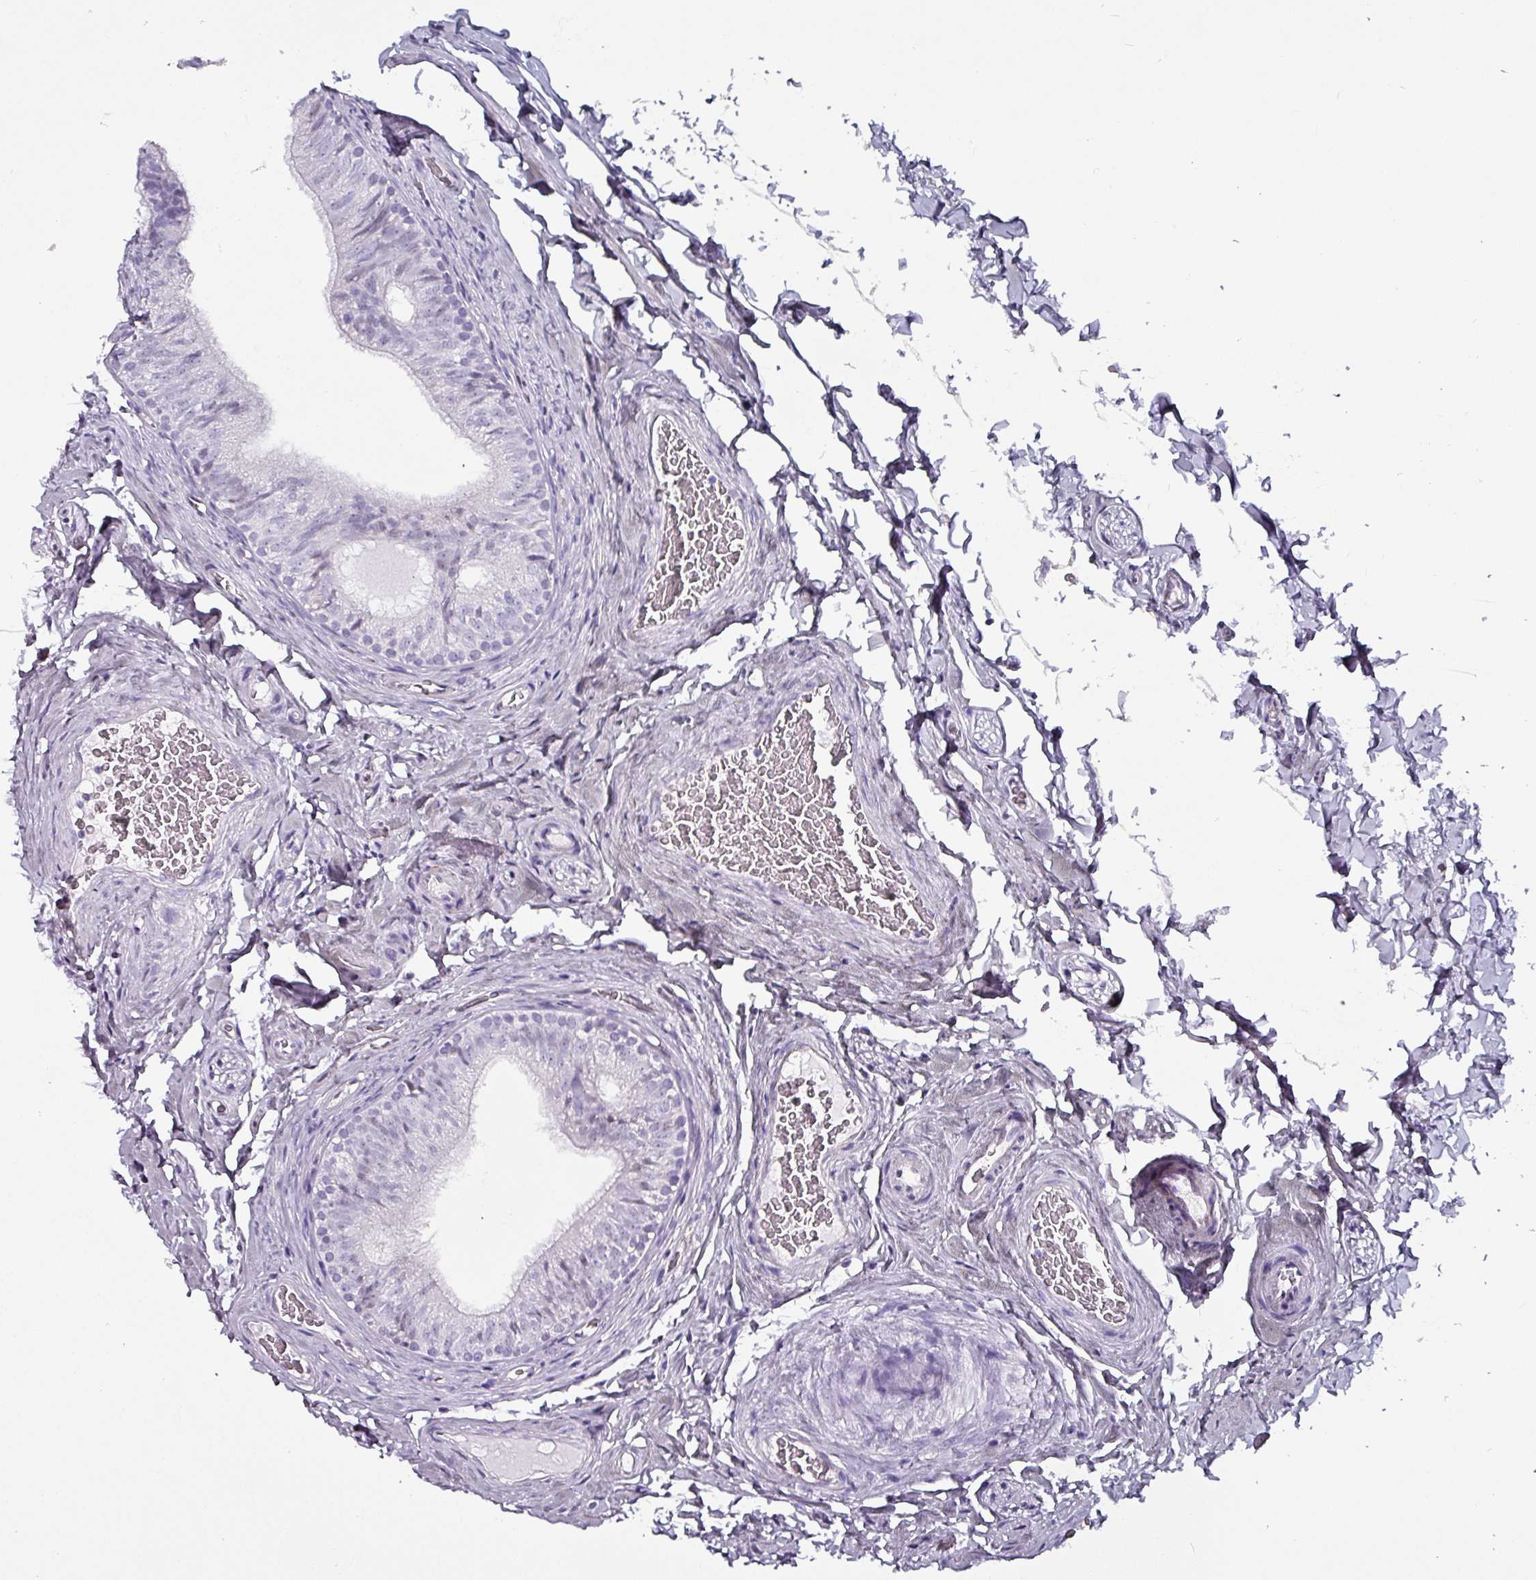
{"staining": {"intensity": "negative", "quantity": "none", "location": "none"}, "tissue": "epididymis", "cell_type": "Glandular cells", "image_type": "normal", "snomed": [{"axis": "morphology", "description": "Normal tissue, NOS"}, {"axis": "topography", "description": "Epididymis"}], "caption": "Protein analysis of unremarkable epididymis shows no significant staining in glandular cells.", "gene": "ZNF816", "patient": {"sex": "male", "age": 34}}